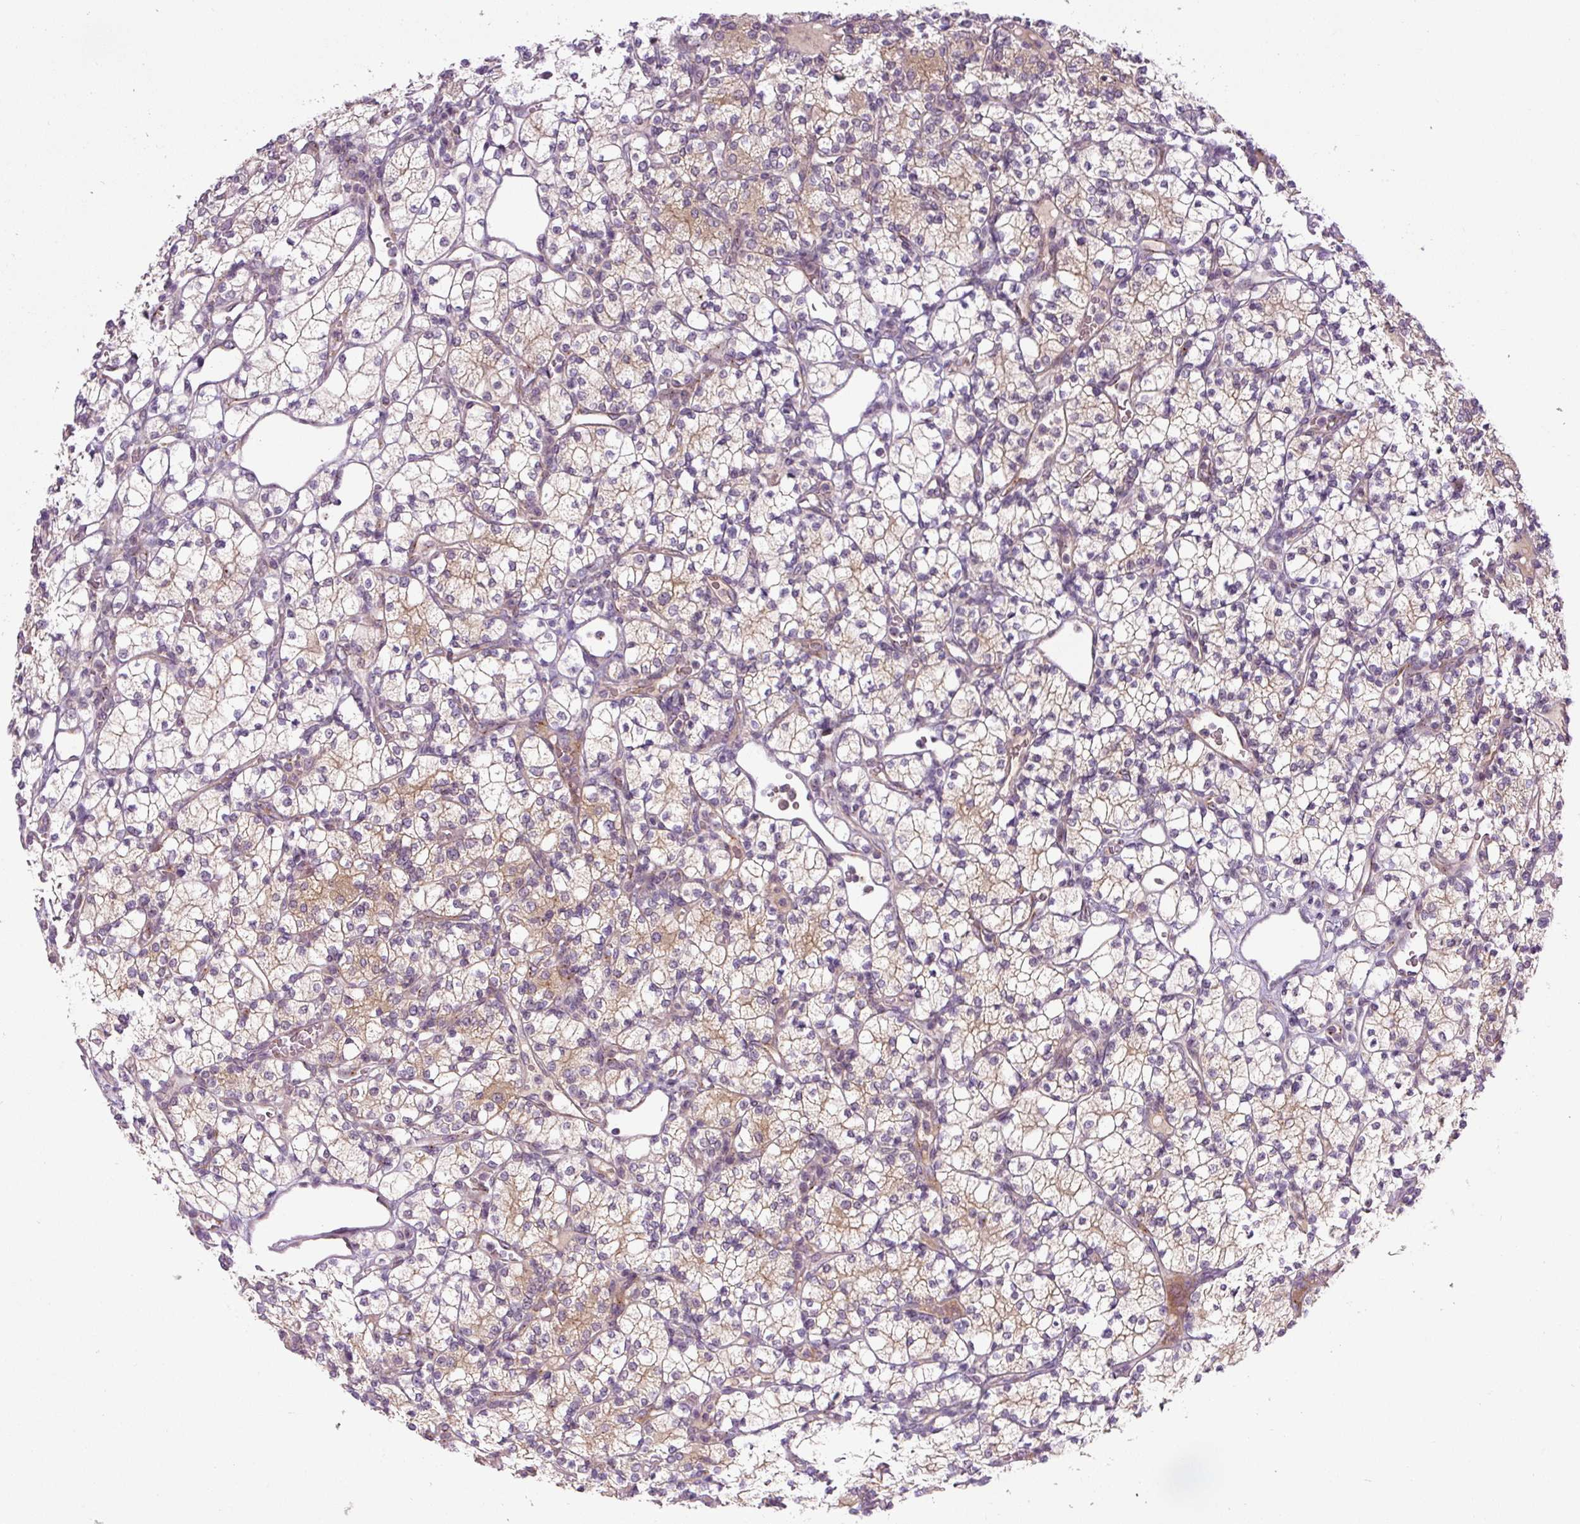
{"staining": {"intensity": "weak", "quantity": ">75%", "location": "cytoplasmic/membranous"}, "tissue": "renal cancer", "cell_type": "Tumor cells", "image_type": "cancer", "snomed": [{"axis": "morphology", "description": "Adenocarcinoma, NOS"}, {"axis": "topography", "description": "Kidney"}], "caption": "Weak cytoplasmic/membranous staining is present in about >75% of tumor cells in adenocarcinoma (renal). (Stains: DAB in brown, nuclei in blue, Microscopy: brightfield microscopy at high magnification).", "gene": "PCM1", "patient": {"sex": "male", "age": 77}}